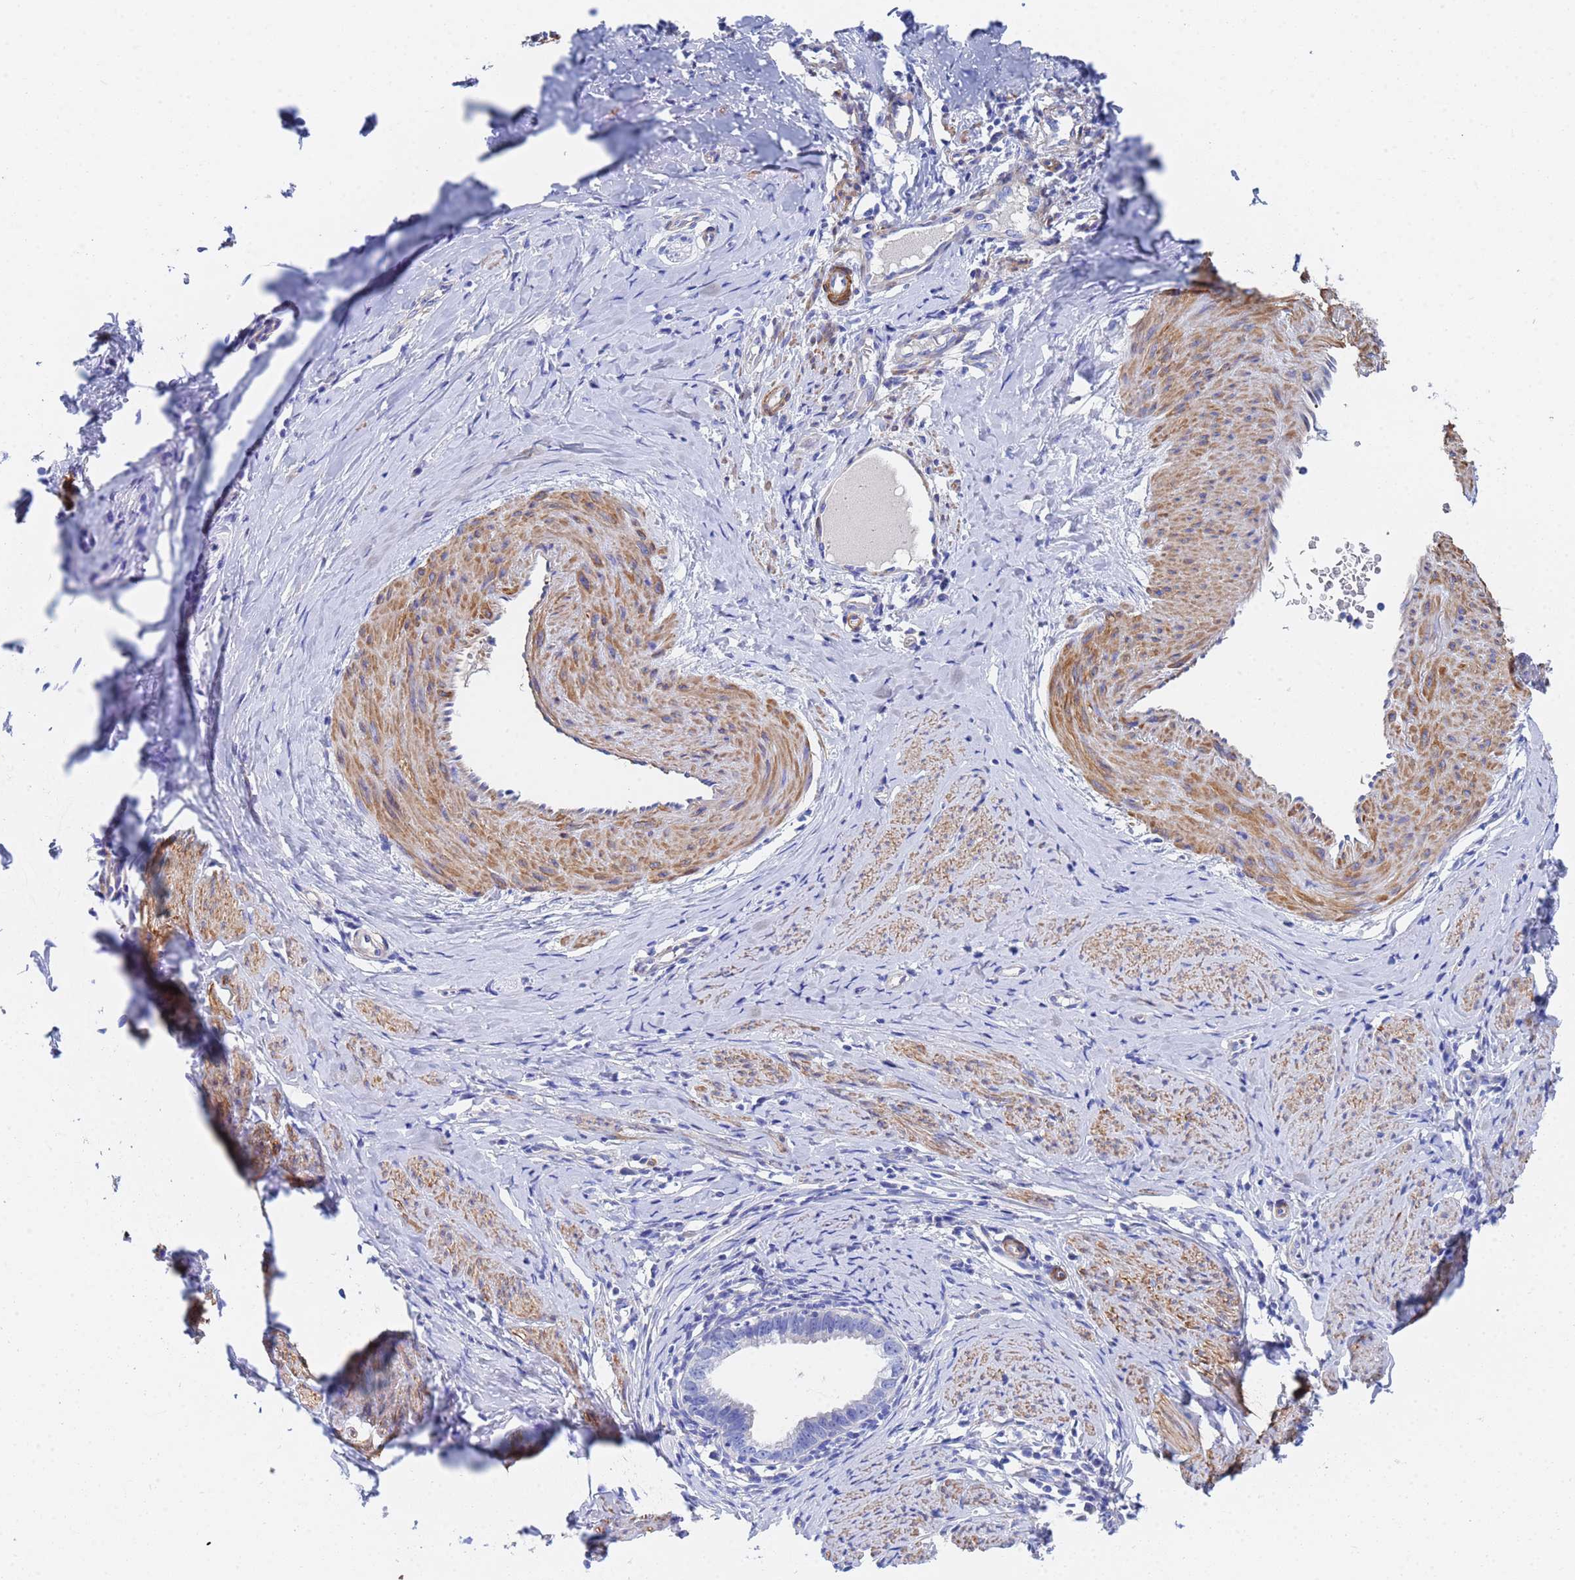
{"staining": {"intensity": "negative", "quantity": "none", "location": "none"}, "tissue": "cervical cancer", "cell_type": "Tumor cells", "image_type": "cancer", "snomed": [{"axis": "morphology", "description": "Adenocarcinoma, NOS"}, {"axis": "topography", "description": "Cervix"}], "caption": "A high-resolution photomicrograph shows immunohistochemistry (IHC) staining of adenocarcinoma (cervical), which shows no significant staining in tumor cells.", "gene": "CST4", "patient": {"sex": "female", "age": 36}}